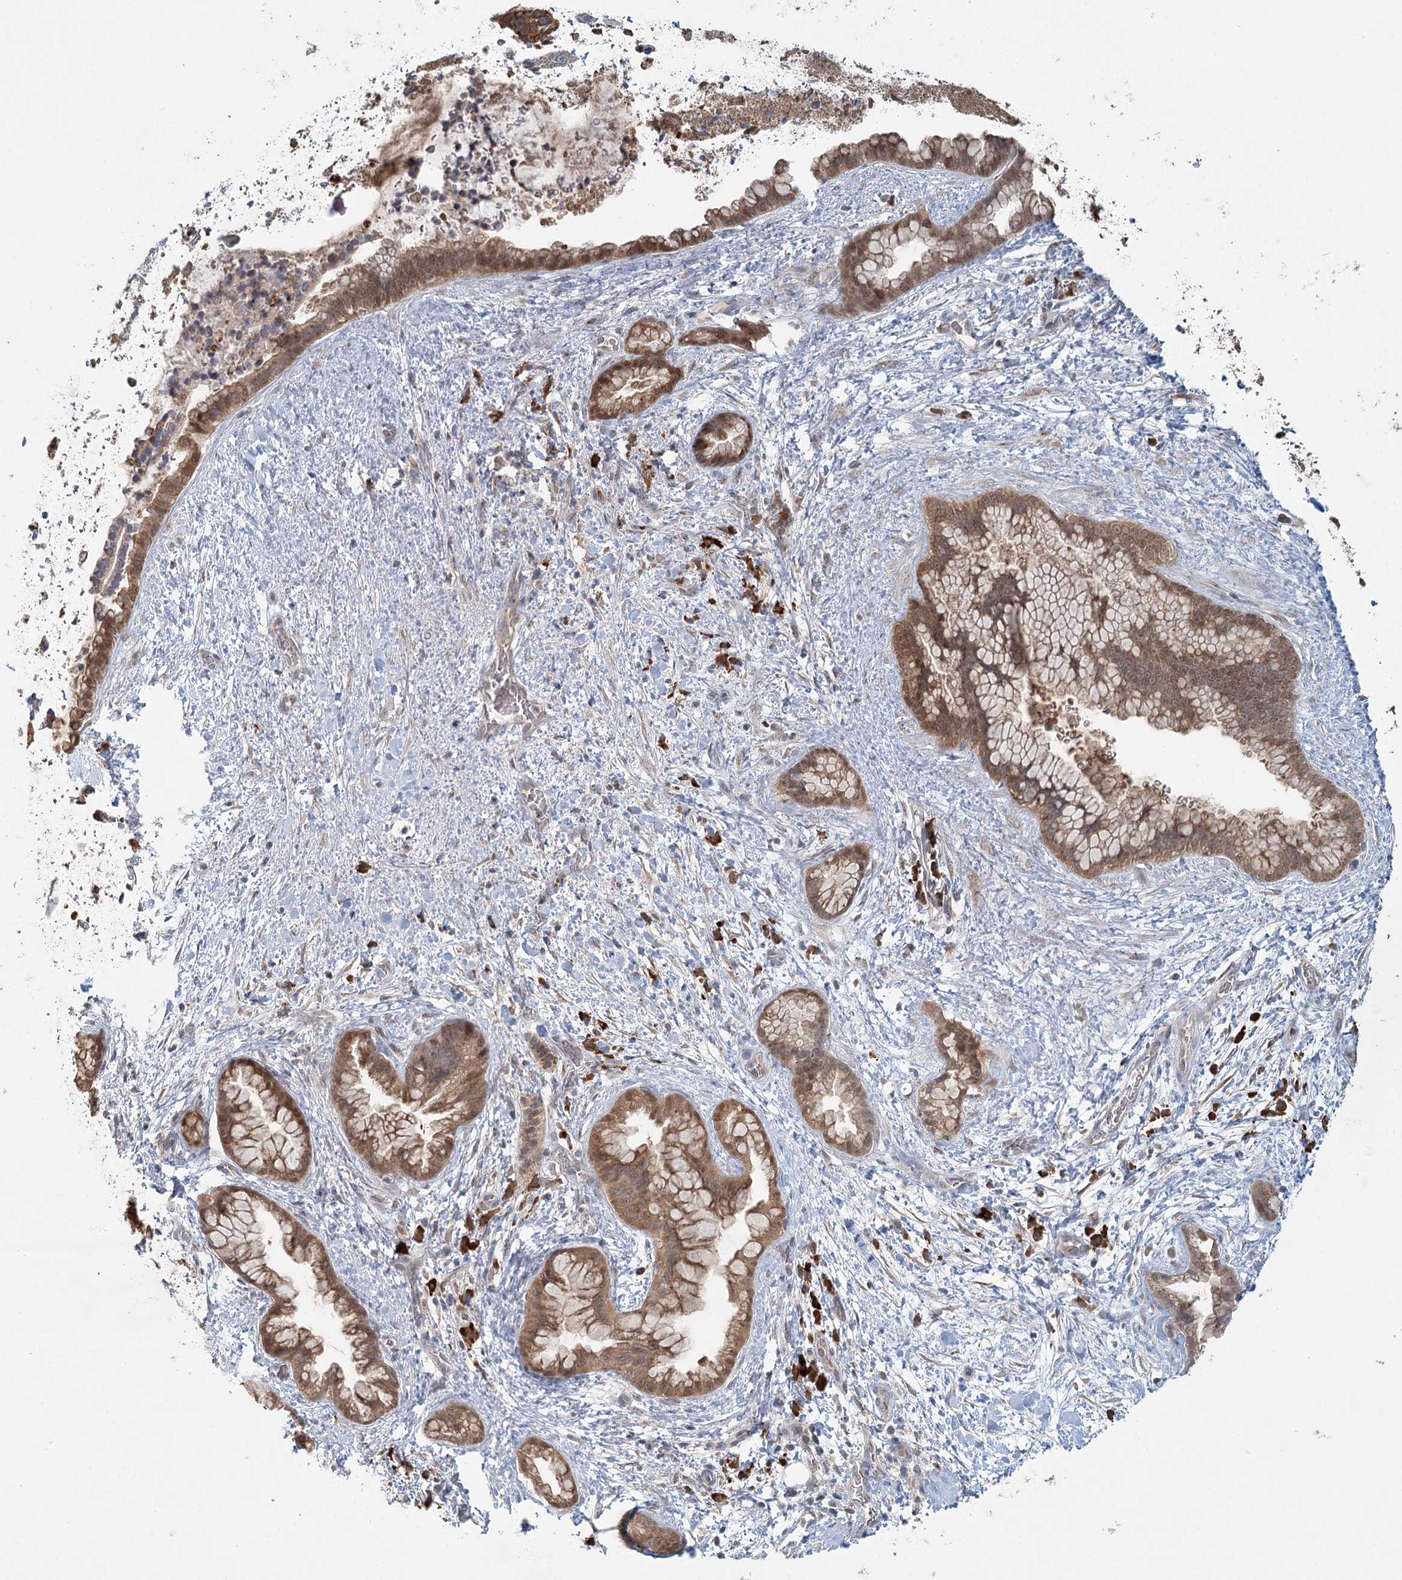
{"staining": {"intensity": "moderate", "quantity": ">75%", "location": "cytoplasmic/membranous,nuclear"}, "tissue": "pancreatic cancer", "cell_type": "Tumor cells", "image_type": "cancer", "snomed": [{"axis": "morphology", "description": "Adenocarcinoma, NOS"}, {"axis": "topography", "description": "Pancreas"}], "caption": "DAB (3,3'-diaminobenzidine) immunohistochemical staining of human adenocarcinoma (pancreatic) reveals moderate cytoplasmic/membranous and nuclear protein staining in about >75% of tumor cells. (DAB = brown stain, brightfield microscopy at high magnification).", "gene": "ADK", "patient": {"sex": "female", "age": 78}}